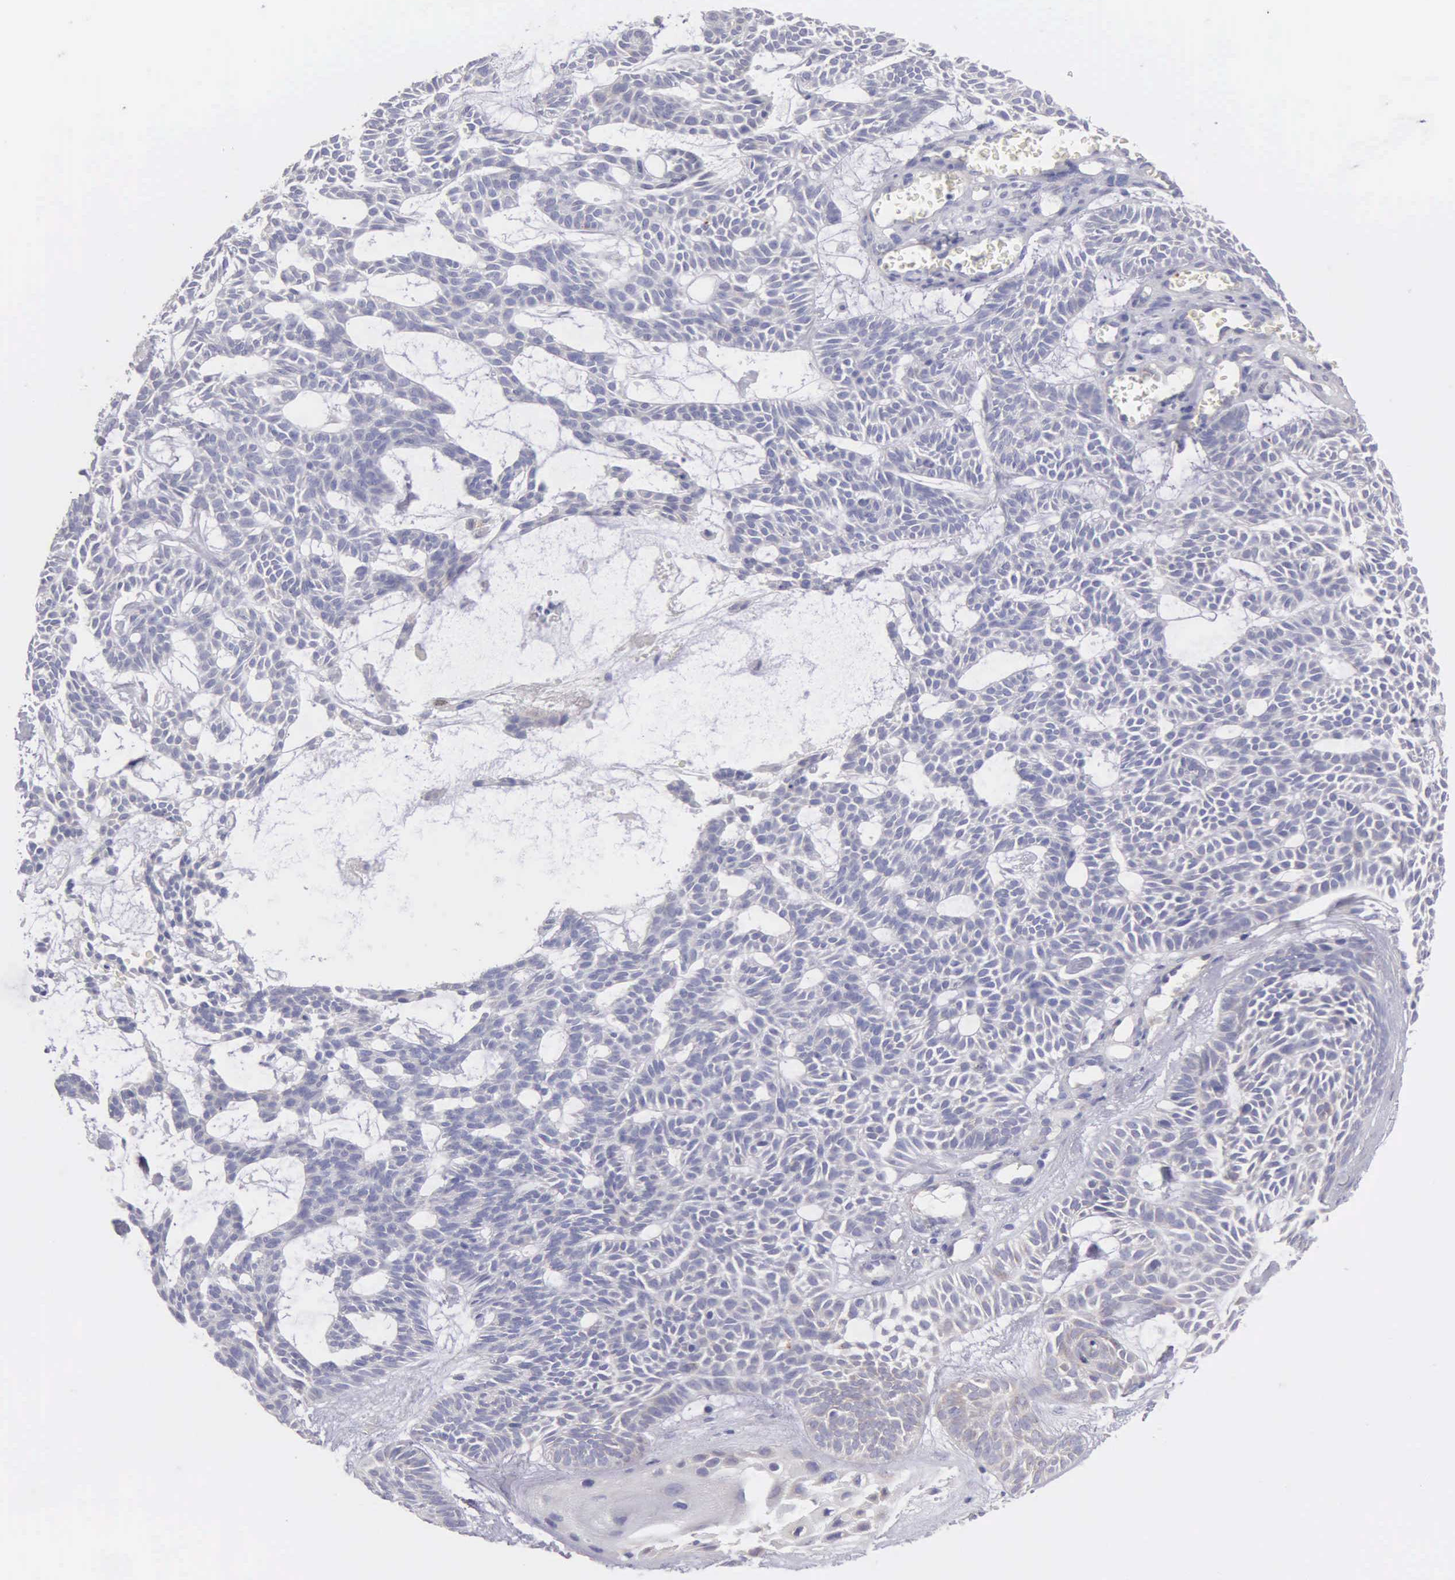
{"staining": {"intensity": "negative", "quantity": "none", "location": "none"}, "tissue": "skin cancer", "cell_type": "Tumor cells", "image_type": "cancer", "snomed": [{"axis": "morphology", "description": "Basal cell carcinoma"}, {"axis": "topography", "description": "Skin"}], "caption": "Skin cancer (basal cell carcinoma) stained for a protein using immunohistochemistry exhibits no positivity tumor cells.", "gene": "APP", "patient": {"sex": "male", "age": 75}}